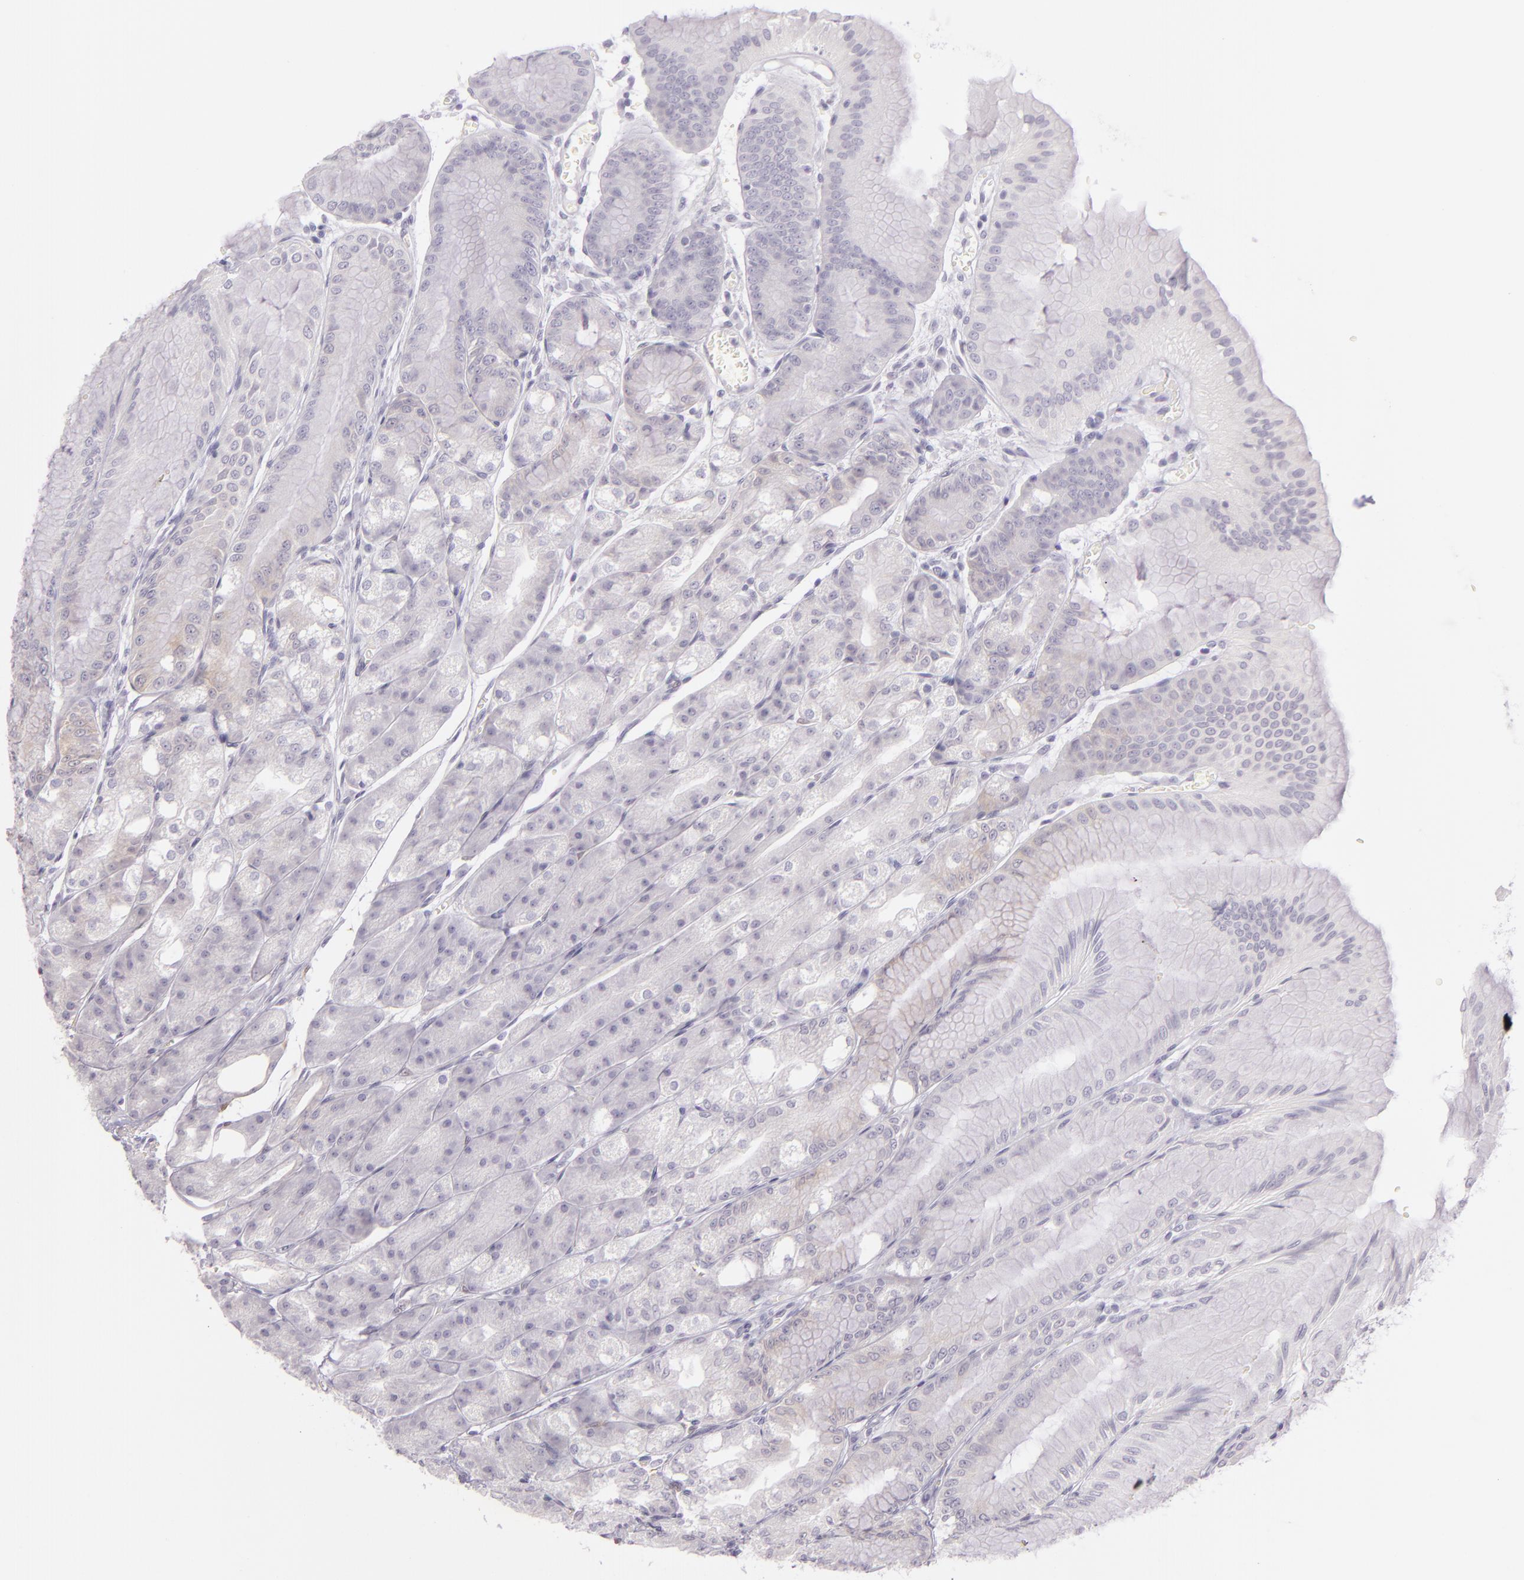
{"staining": {"intensity": "negative", "quantity": "none", "location": "none"}, "tissue": "stomach", "cell_type": "Glandular cells", "image_type": "normal", "snomed": [{"axis": "morphology", "description": "Normal tissue, NOS"}, {"axis": "topography", "description": "Stomach, lower"}], "caption": "A high-resolution photomicrograph shows IHC staining of unremarkable stomach, which shows no significant expression in glandular cells.", "gene": "CBS", "patient": {"sex": "male", "age": 71}}